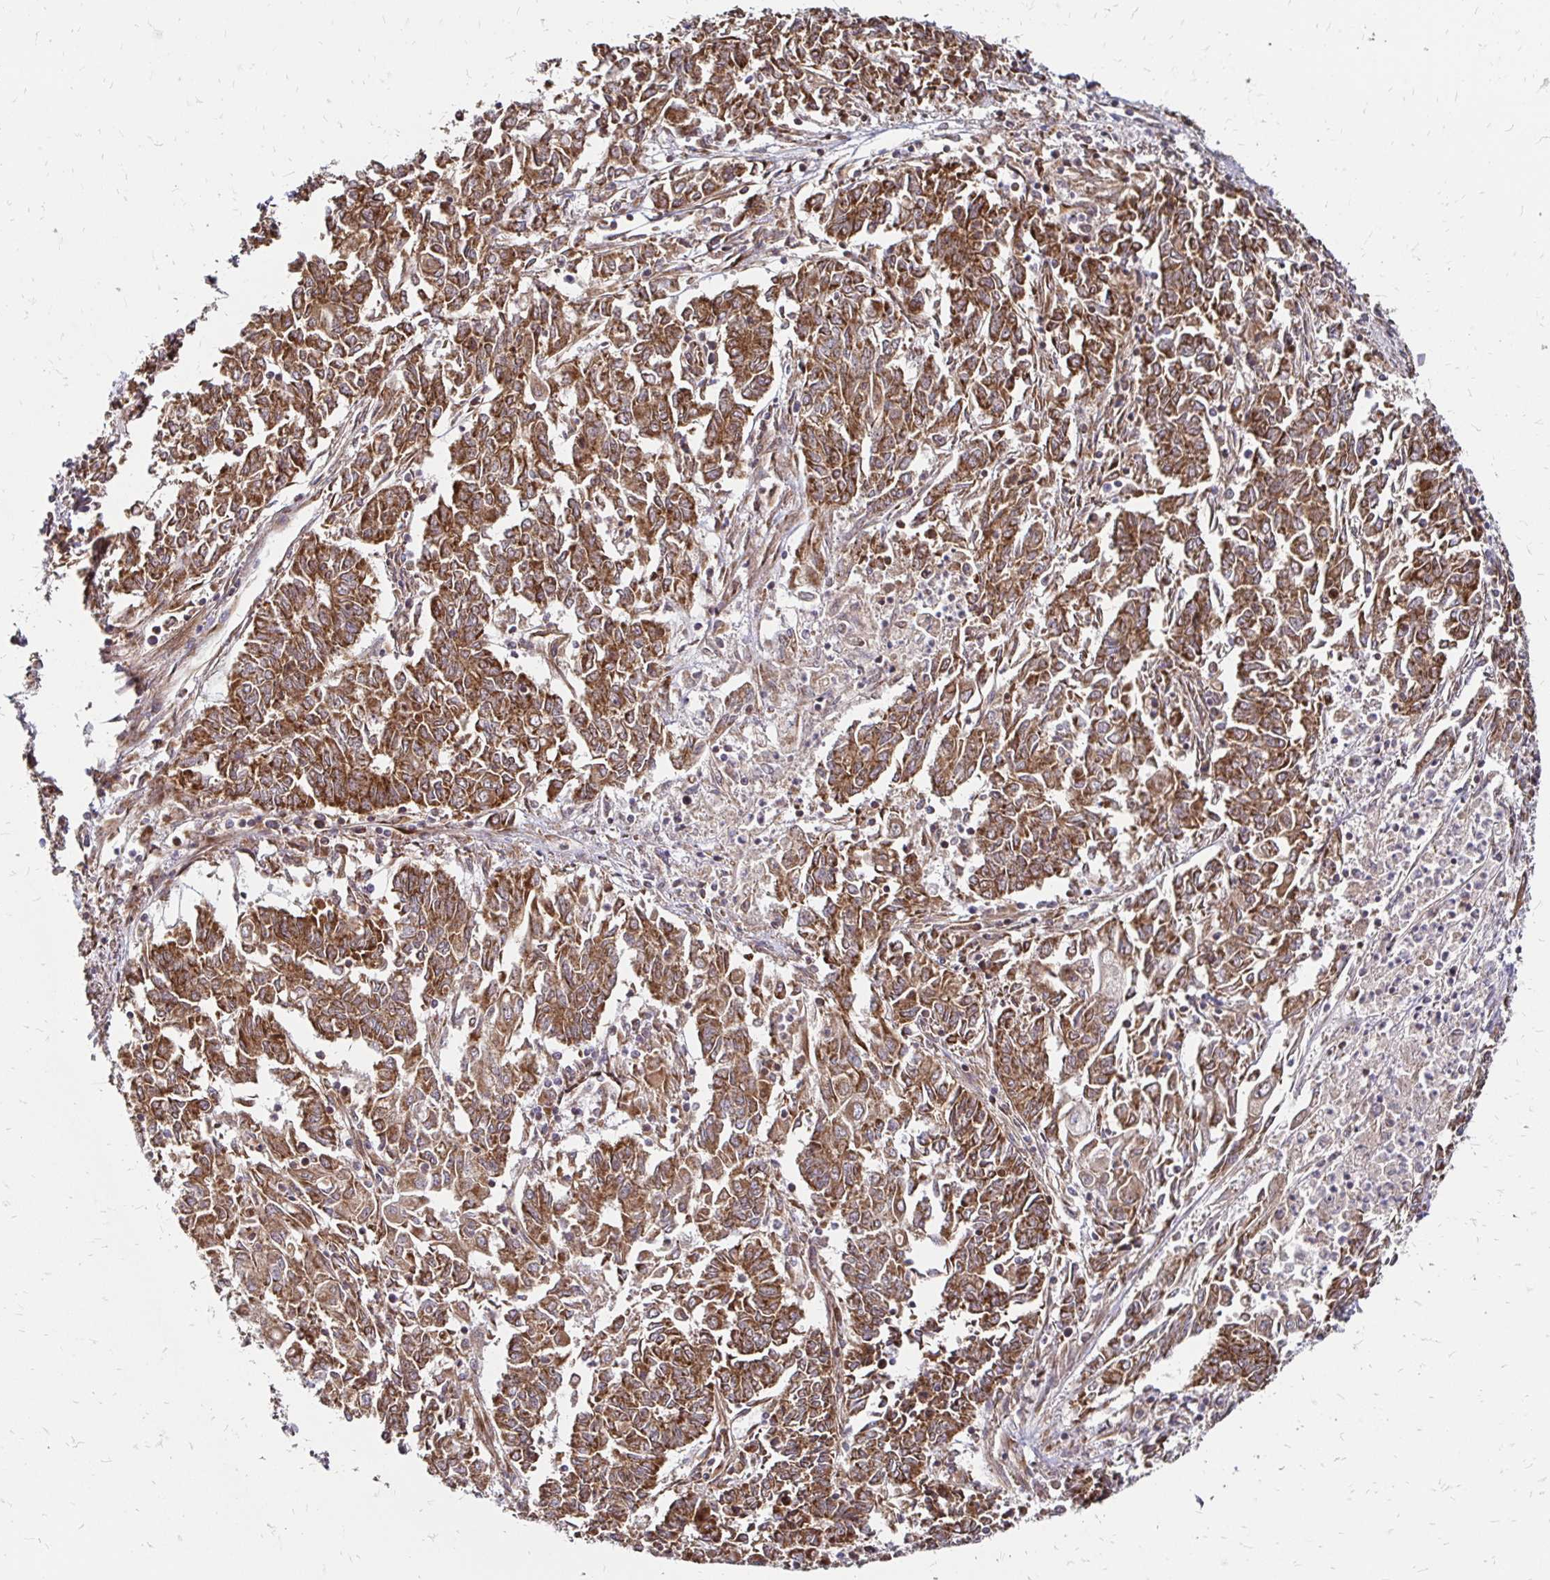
{"staining": {"intensity": "moderate", "quantity": ">75%", "location": "cytoplasmic/membranous"}, "tissue": "endometrial cancer", "cell_type": "Tumor cells", "image_type": "cancer", "snomed": [{"axis": "morphology", "description": "Adenocarcinoma, NOS"}, {"axis": "topography", "description": "Endometrium"}], "caption": "Endometrial cancer stained with a brown dye shows moderate cytoplasmic/membranous positive positivity in about >75% of tumor cells.", "gene": "ZW10", "patient": {"sex": "female", "age": 54}}